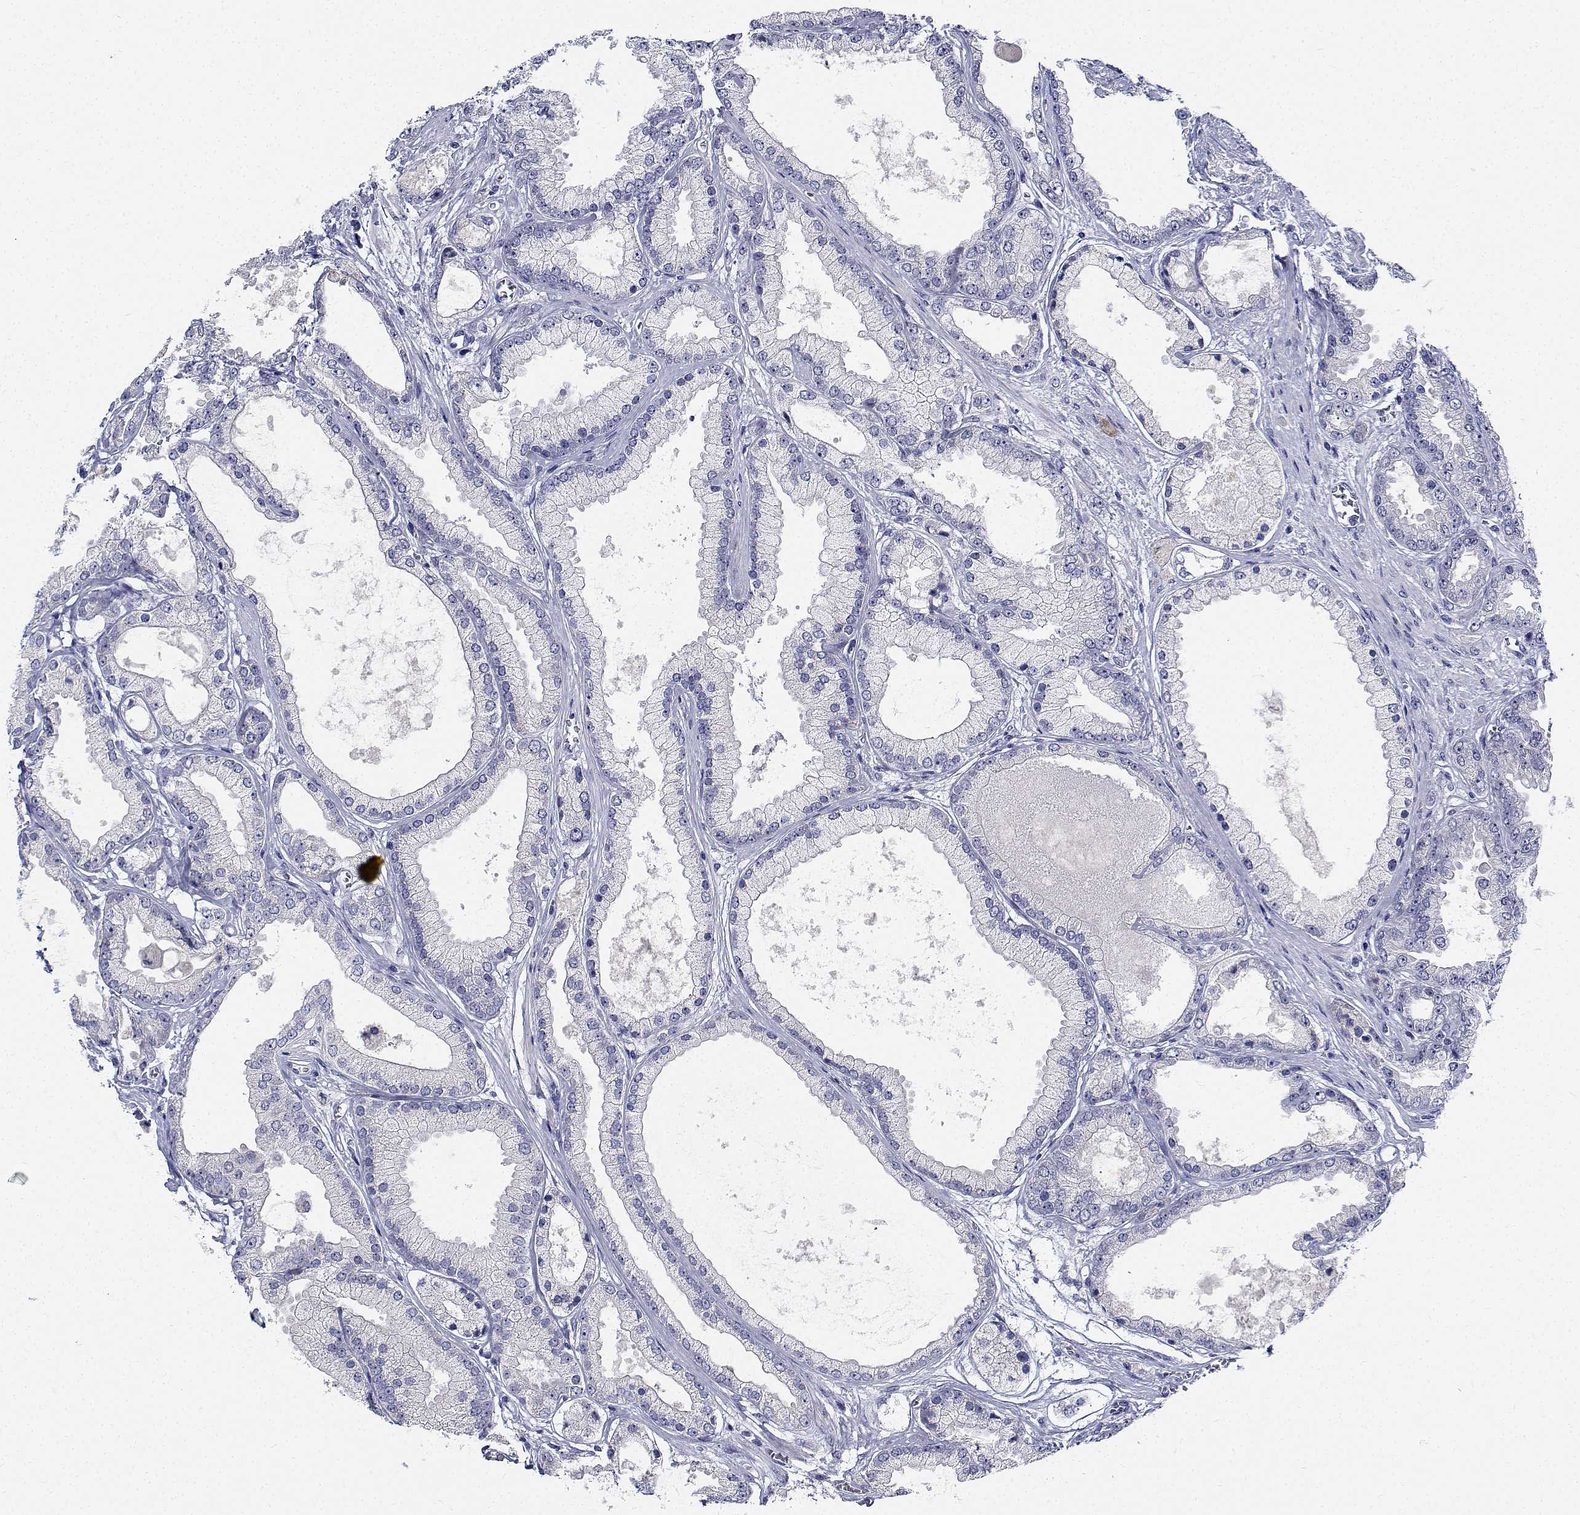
{"staining": {"intensity": "negative", "quantity": "none", "location": "none"}, "tissue": "prostate cancer", "cell_type": "Tumor cells", "image_type": "cancer", "snomed": [{"axis": "morphology", "description": "Adenocarcinoma, High grade"}, {"axis": "topography", "description": "Prostate"}], "caption": "Prostate adenocarcinoma (high-grade) stained for a protein using immunohistochemistry shows no staining tumor cells.", "gene": "CDHR3", "patient": {"sex": "male", "age": 67}}